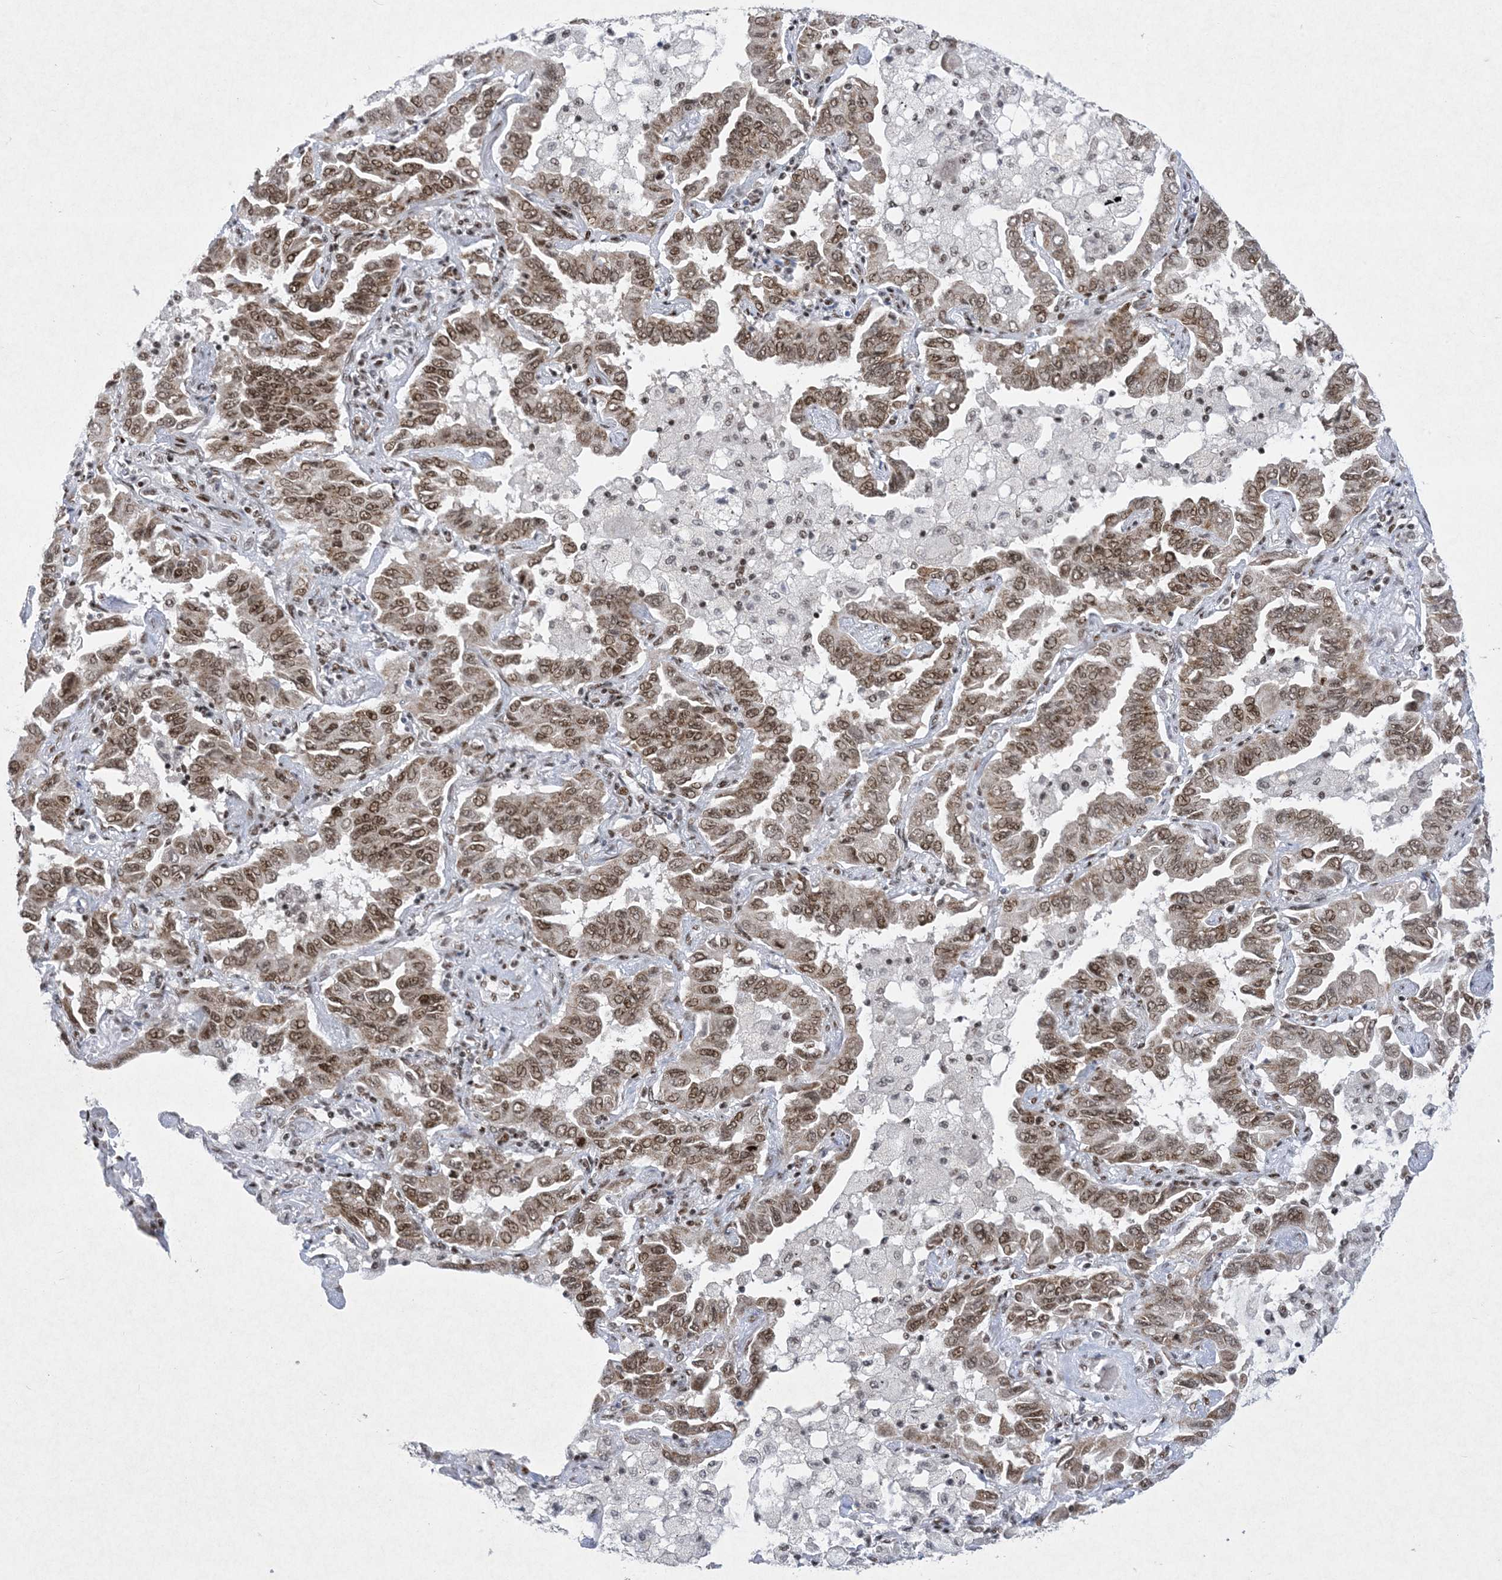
{"staining": {"intensity": "moderate", "quantity": ">75%", "location": "nuclear"}, "tissue": "lung cancer", "cell_type": "Tumor cells", "image_type": "cancer", "snomed": [{"axis": "morphology", "description": "Adenocarcinoma, NOS"}, {"axis": "topography", "description": "Lung"}], "caption": "IHC (DAB (3,3'-diaminobenzidine)) staining of human adenocarcinoma (lung) exhibits moderate nuclear protein expression in about >75% of tumor cells.", "gene": "PKNOX2", "patient": {"sex": "male", "age": 64}}